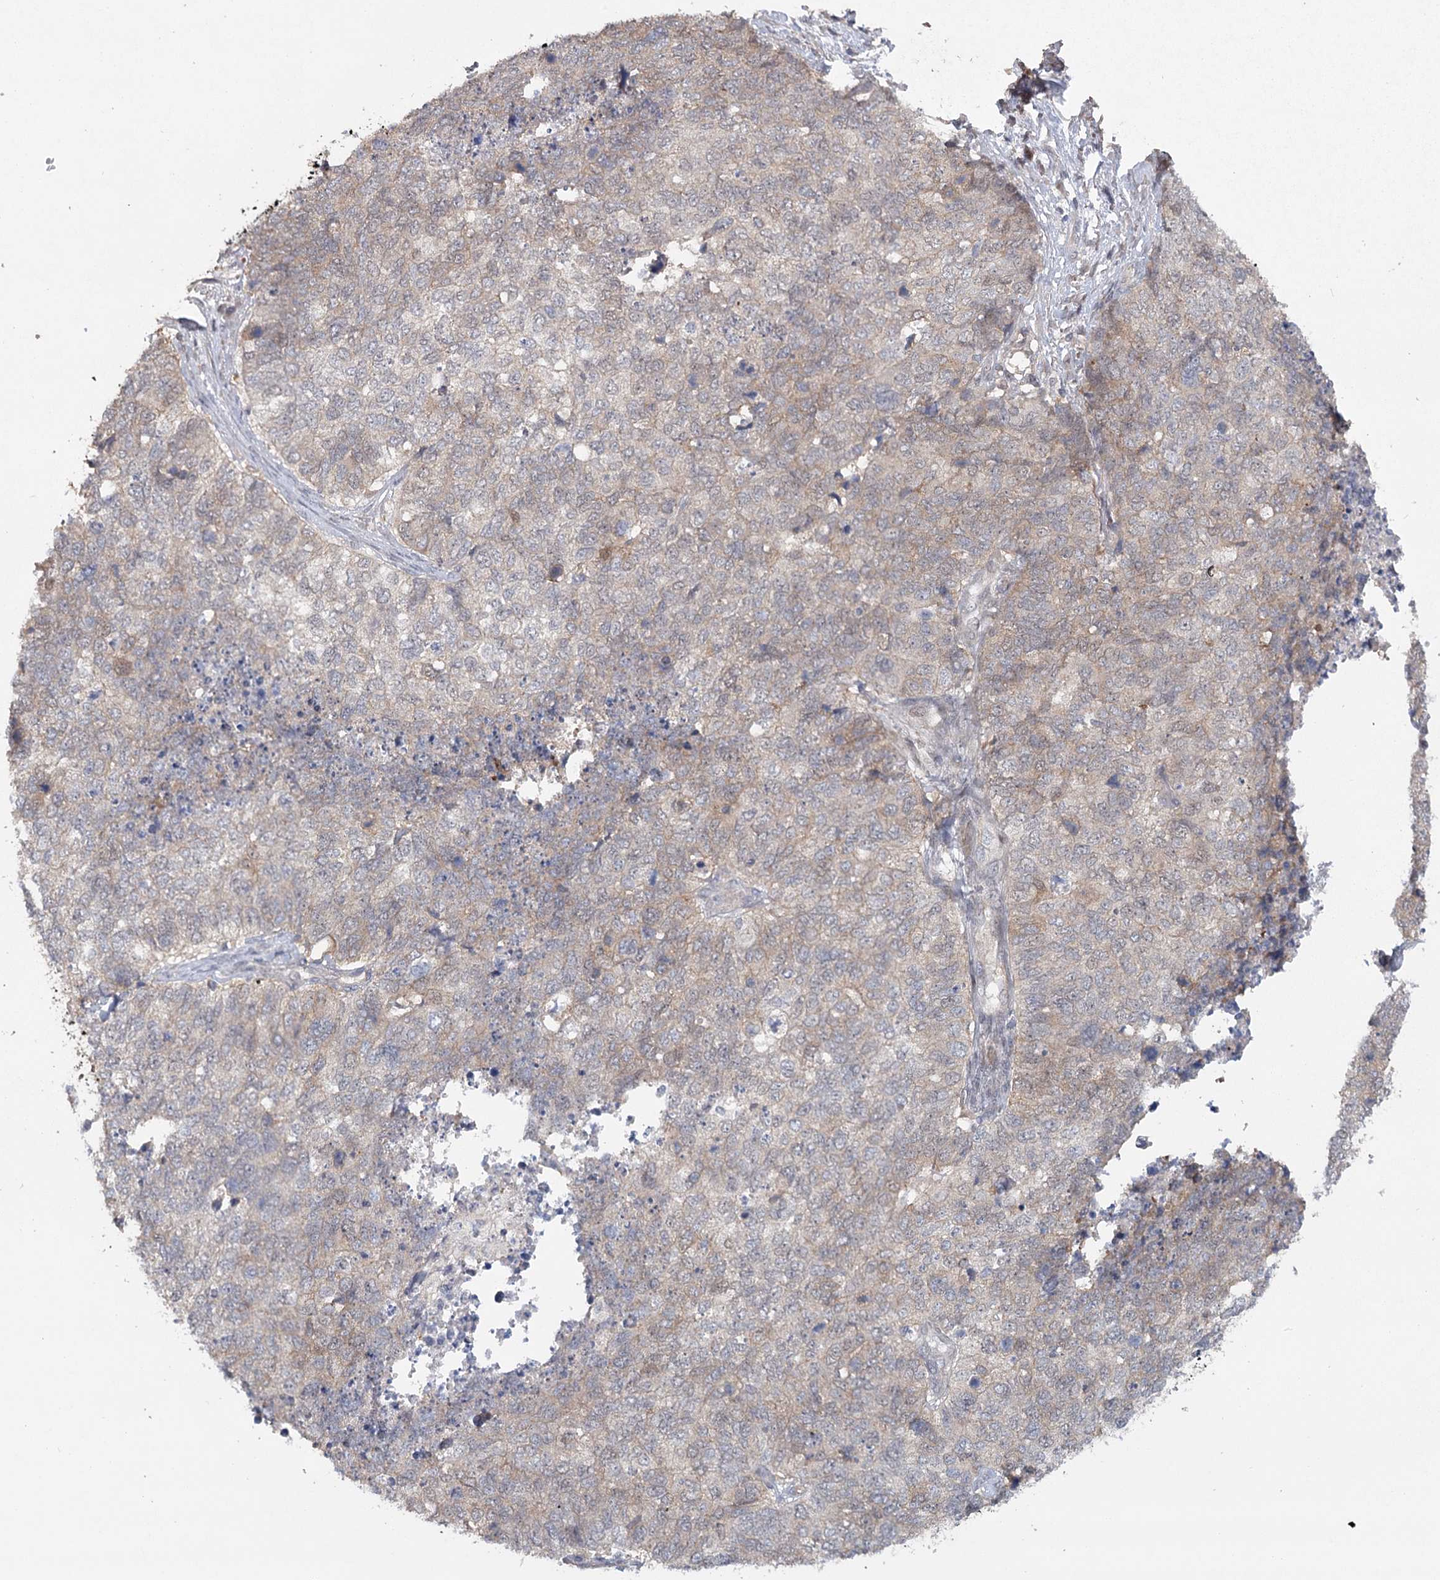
{"staining": {"intensity": "weak", "quantity": "25%-75%", "location": "cytoplasmic/membranous"}, "tissue": "cervical cancer", "cell_type": "Tumor cells", "image_type": "cancer", "snomed": [{"axis": "morphology", "description": "Squamous cell carcinoma, NOS"}, {"axis": "topography", "description": "Cervix"}], "caption": "This is a histology image of immunohistochemistry staining of cervical squamous cell carcinoma, which shows weak expression in the cytoplasmic/membranous of tumor cells.", "gene": "MAP3K13", "patient": {"sex": "female", "age": 63}}